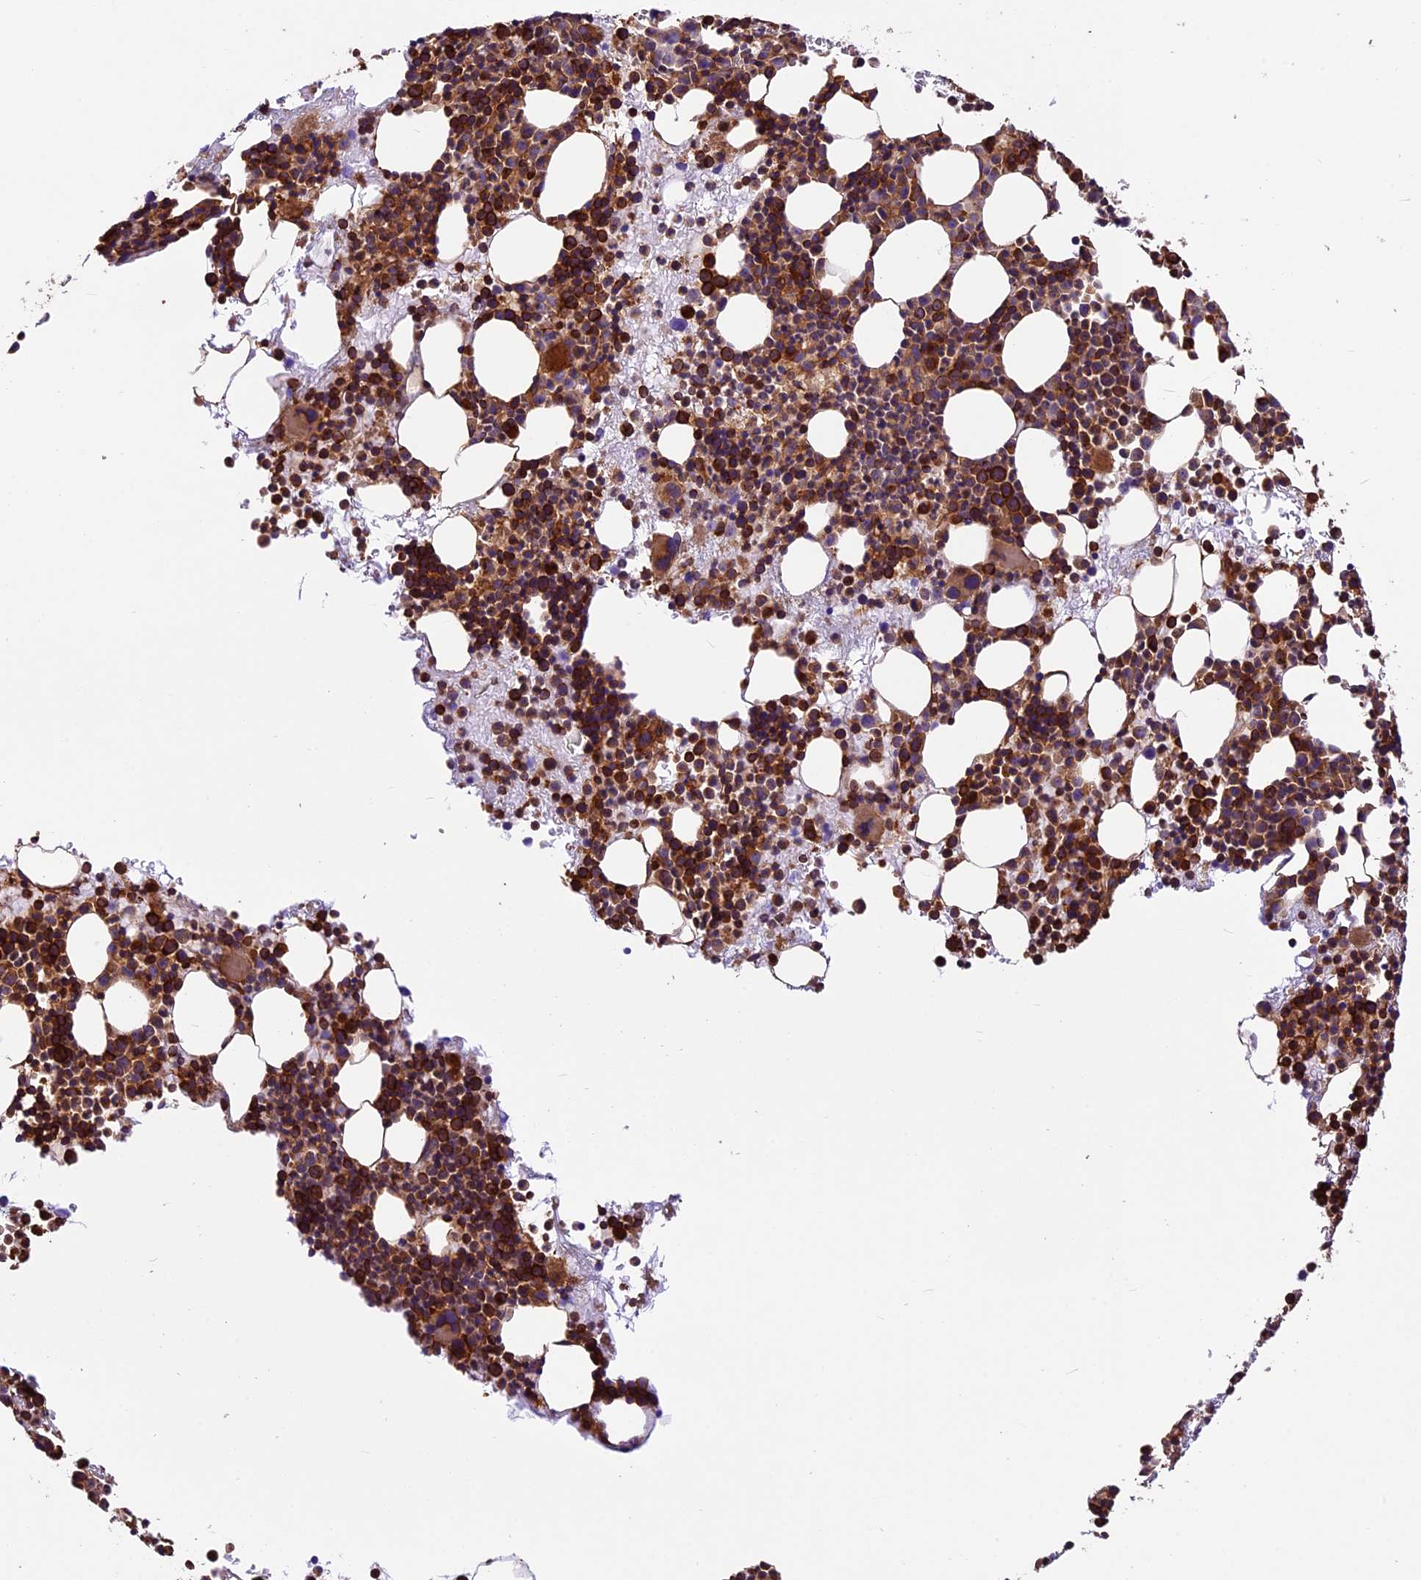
{"staining": {"intensity": "strong", "quantity": ">75%", "location": "cytoplasmic/membranous"}, "tissue": "bone marrow", "cell_type": "Hematopoietic cells", "image_type": "normal", "snomed": [{"axis": "morphology", "description": "Normal tissue, NOS"}, {"axis": "topography", "description": "Bone marrow"}], "caption": "DAB (3,3'-diaminobenzidine) immunohistochemical staining of normal human bone marrow shows strong cytoplasmic/membranous protein expression in about >75% of hematopoietic cells. Immunohistochemistry stains the protein in brown and the nuclei are stained blue.", "gene": "KARS1", "patient": {"sex": "male", "age": 51}}